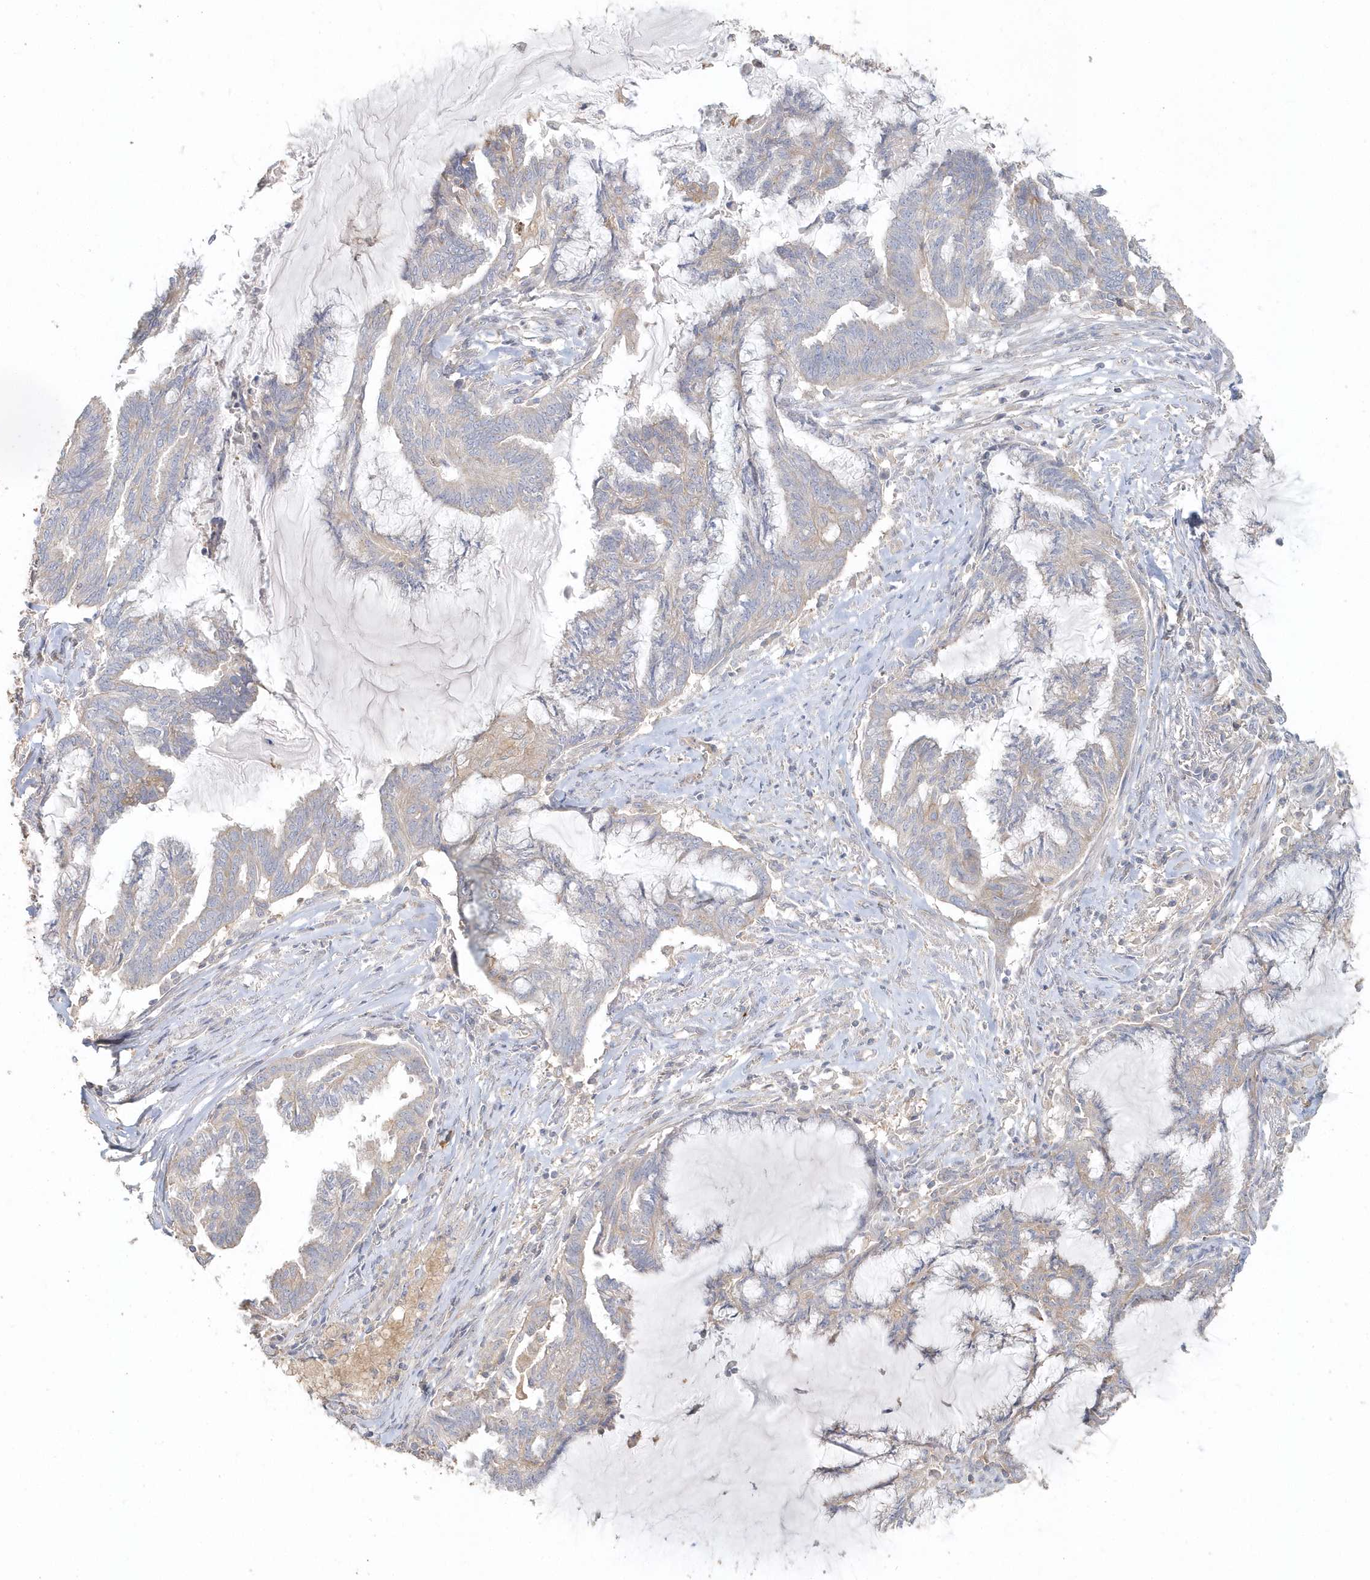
{"staining": {"intensity": "negative", "quantity": "none", "location": "none"}, "tissue": "endometrial cancer", "cell_type": "Tumor cells", "image_type": "cancer", "snomed": [{"axis": "morphology", "description": "Adenocarcinoma, NOS"}, {"axis": "topography", "description": "Endometrium"}], "caption": "An IHC photomicrograph of endometrial adenocarcinoma is shown. There is no staining in tumor cells of endometrial adenocarcinoma.", "gene": "MMRN1", "patient": {"sex": "female", "age": 86}}